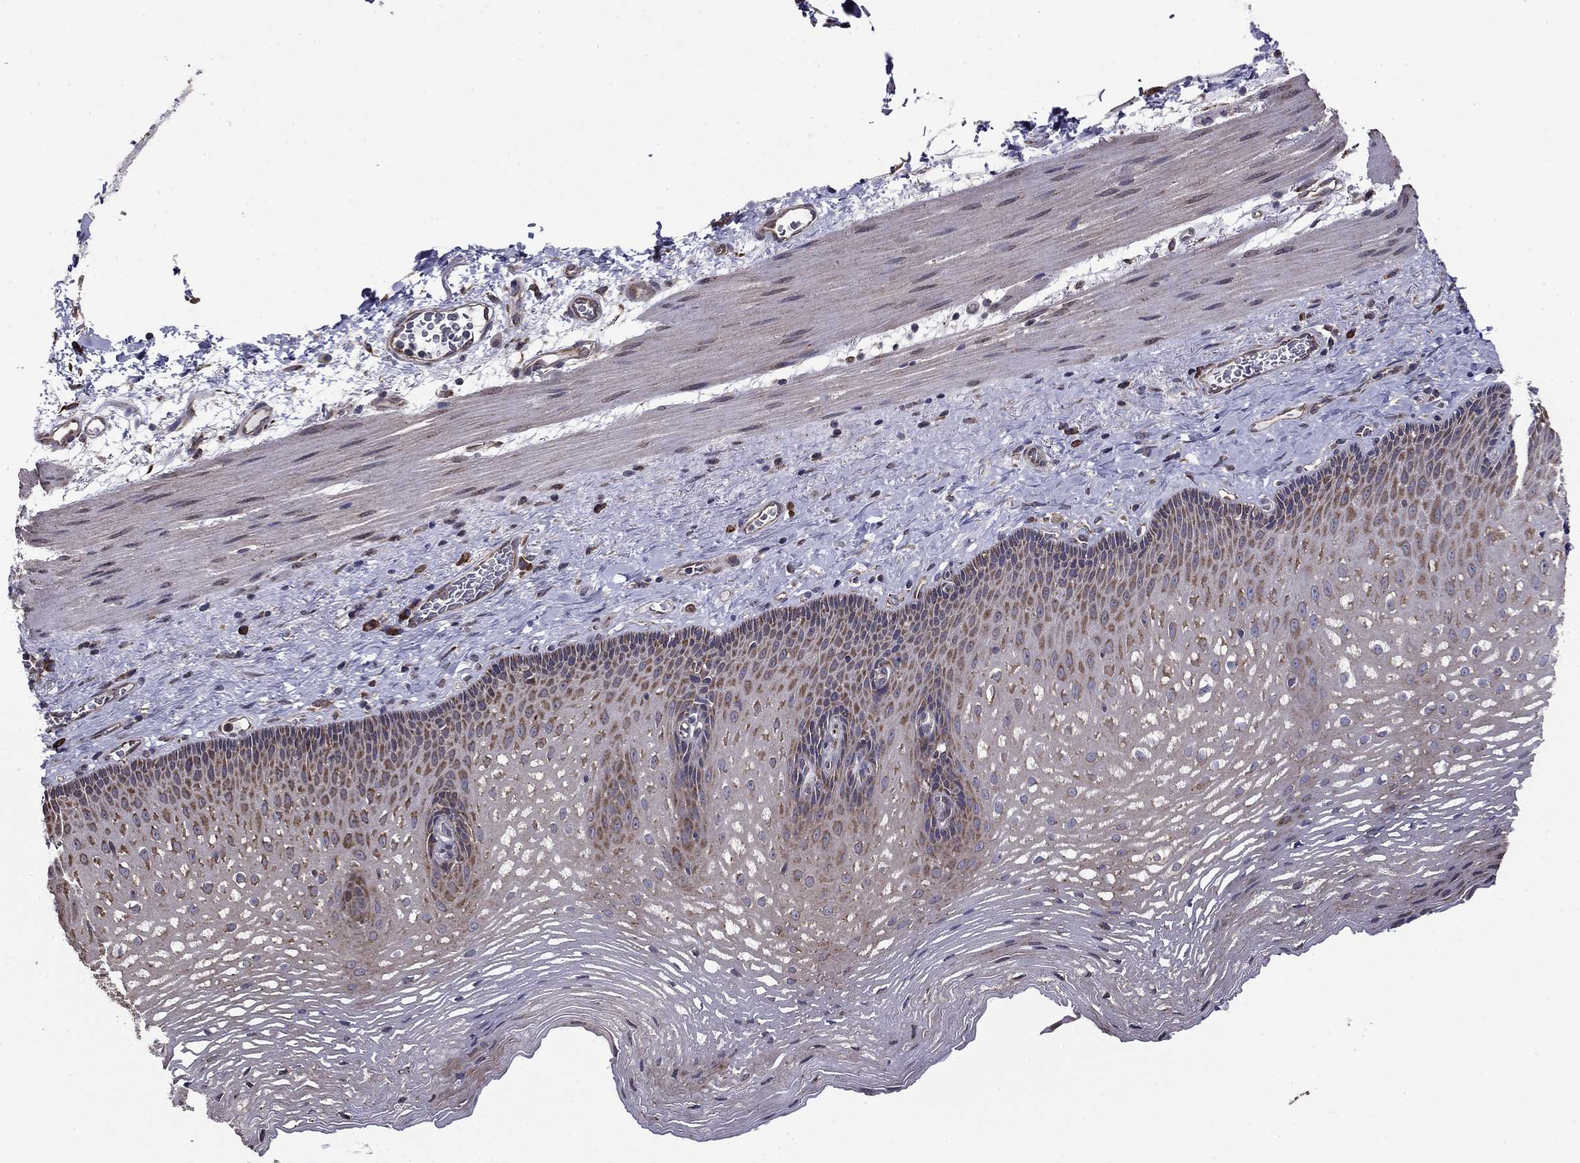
{"staining": {"intensity": "moderate", "quantity": "<25%", "location": "cytoplasmic/membranous"}, "tissue": "esophagus", "cell_type": "Squamous epithelial cells", "image_type": "normal", "snomed": [{"axis": "morphology", "description": "Normal tissue, NOS"}, {"axis": "topography", "description": "Esophagus"}], "caption": "Immunohistochemical staining of benign human esophagus reveals moderate cytoplasmic/membranous protein expression in about <25% of squamous epithelial cells.", "gene": "NKIRAS1", "patient": {"sex": "male", "age": 76}}